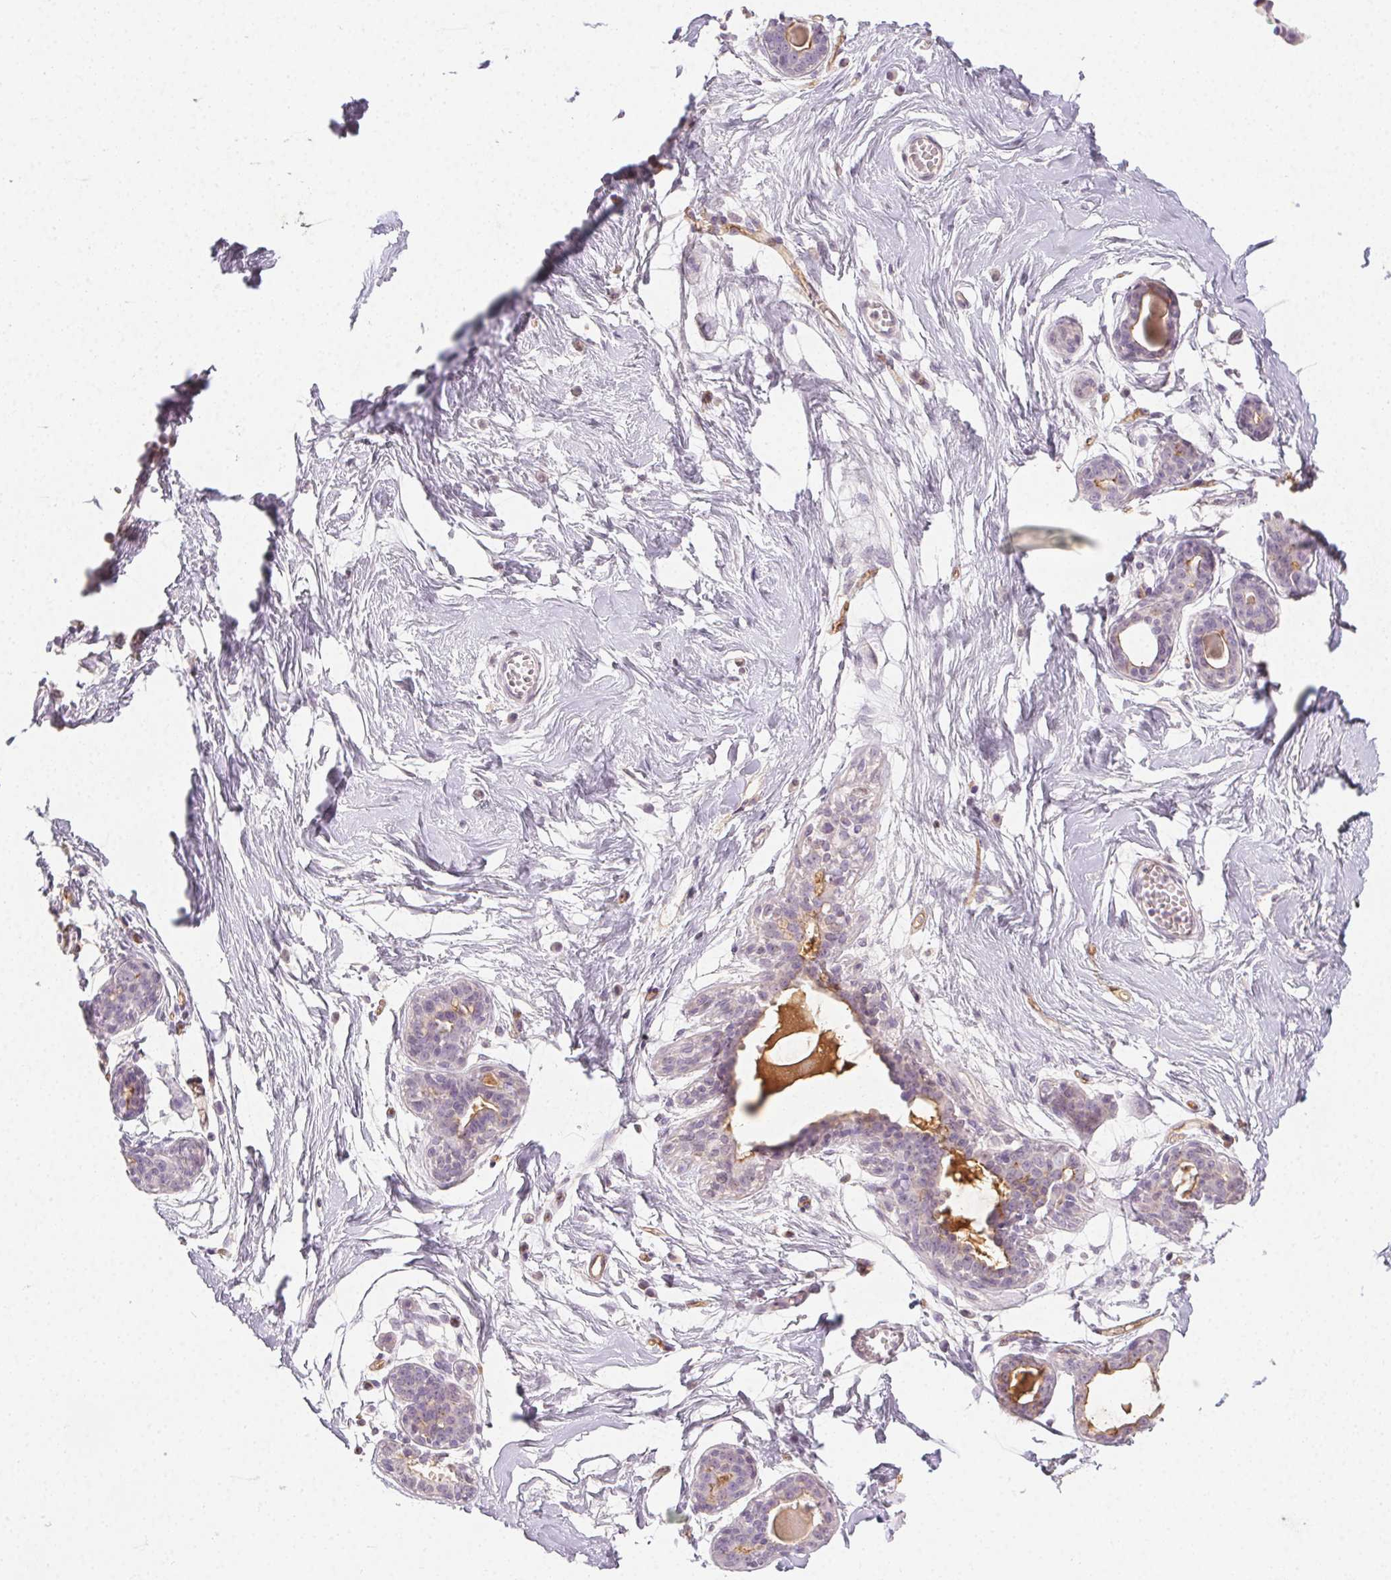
{"staining": {"intensity": "negative", "quantity": "none", "location": "none"}, "tissue": "breast", "cell_type": "Adipocytes", "image_type": "normal", "snomed": [{"axis": "morphology", "description": "Normal tissue, NOS"}, {"axis": "topography", "description": "Breast"}], "caption": "Immunohistochemical staining of unremarkable breast demonstrates no significant staining in adipocytes.", "gene": "PODXL", "patient": {"sex": "female", "age": 45}}